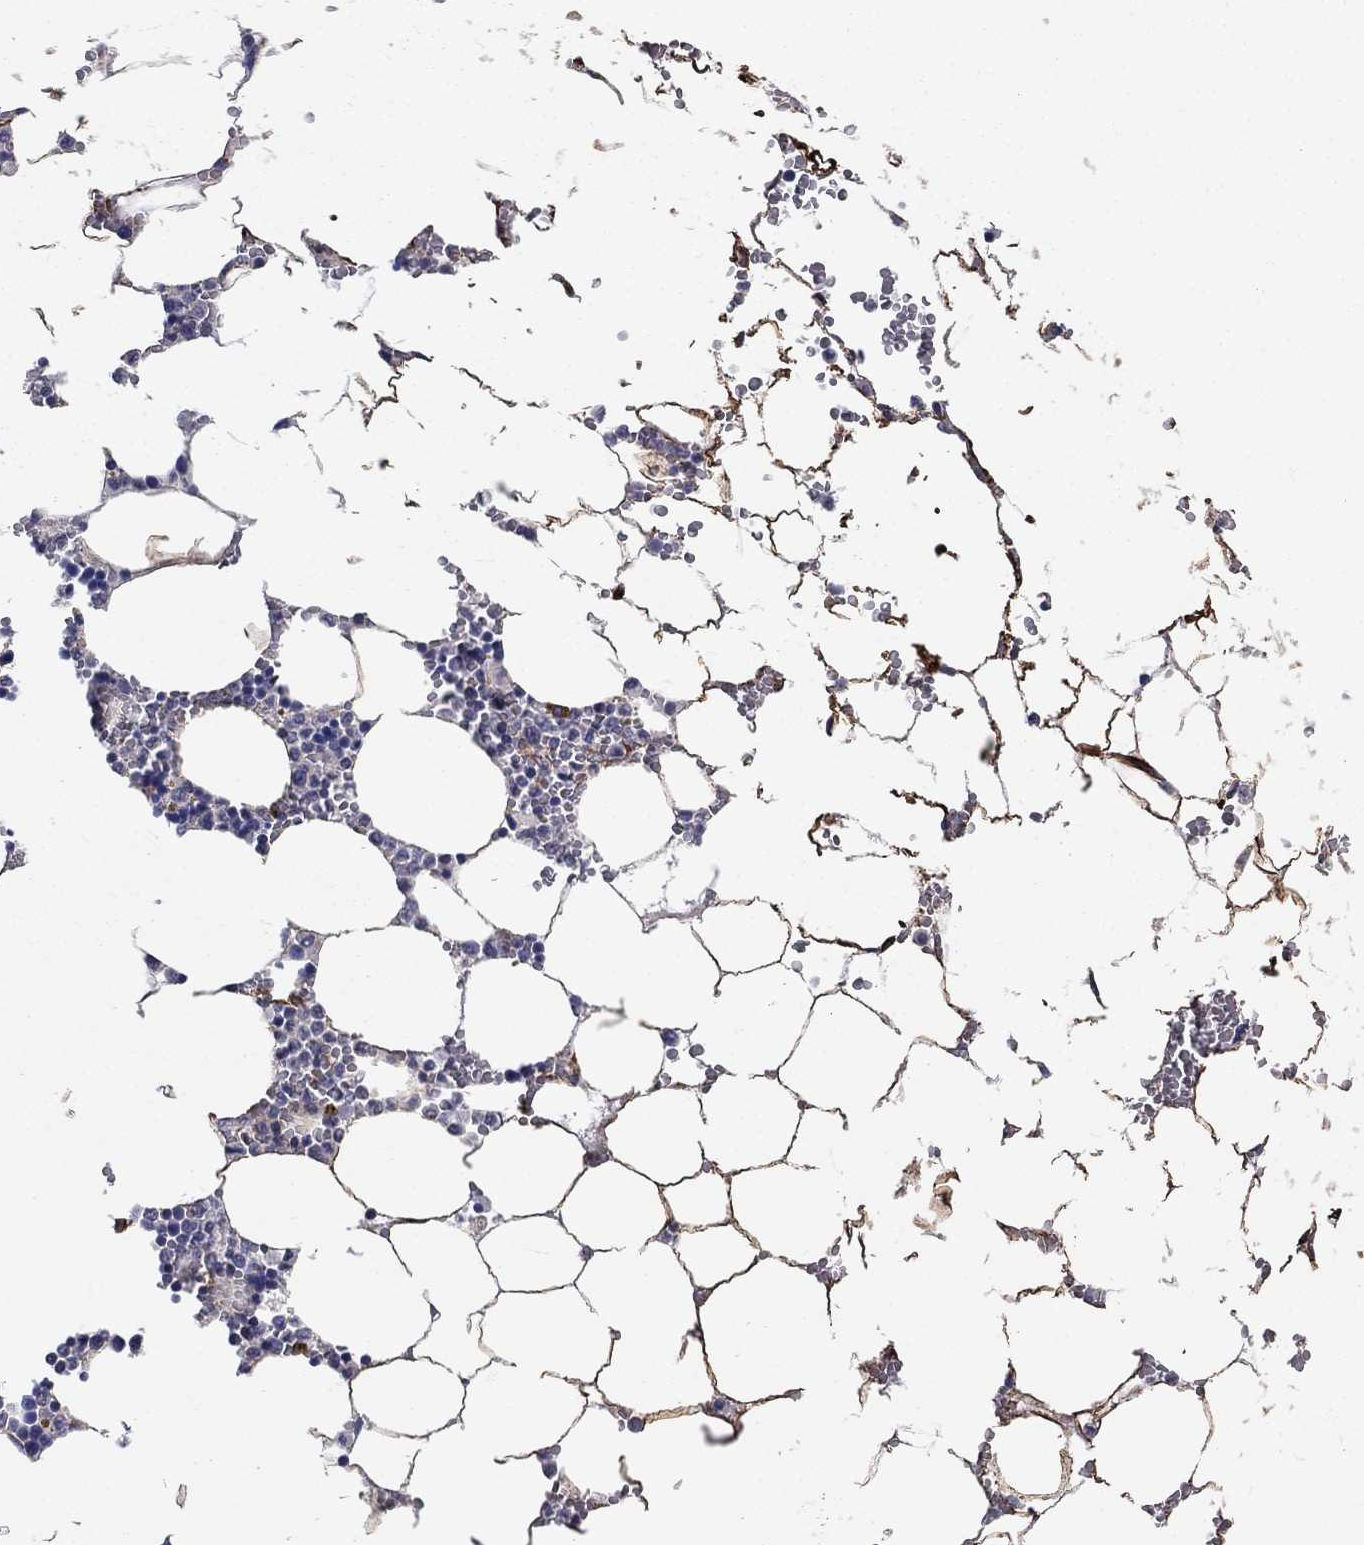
{"staining": {"intensity": "negative", "quantity": "none", "location": "none"}, "tissue": "bone marrow", "cell_type": "Hematopoietic cells", "image_type": "normal", "snomed": [{"axis": "morphology", "description": "Normal tissue, NOS"}, {"axis": "topography", "description": "Bone marrow"}], "caption": "This is an immunohistochemistry (IHC) micrograph of normal human bone marrow. There is no positivity in hematopoietic cells.", "gene": "SYNC", "patient": {"sex": "female", "age": 64}}